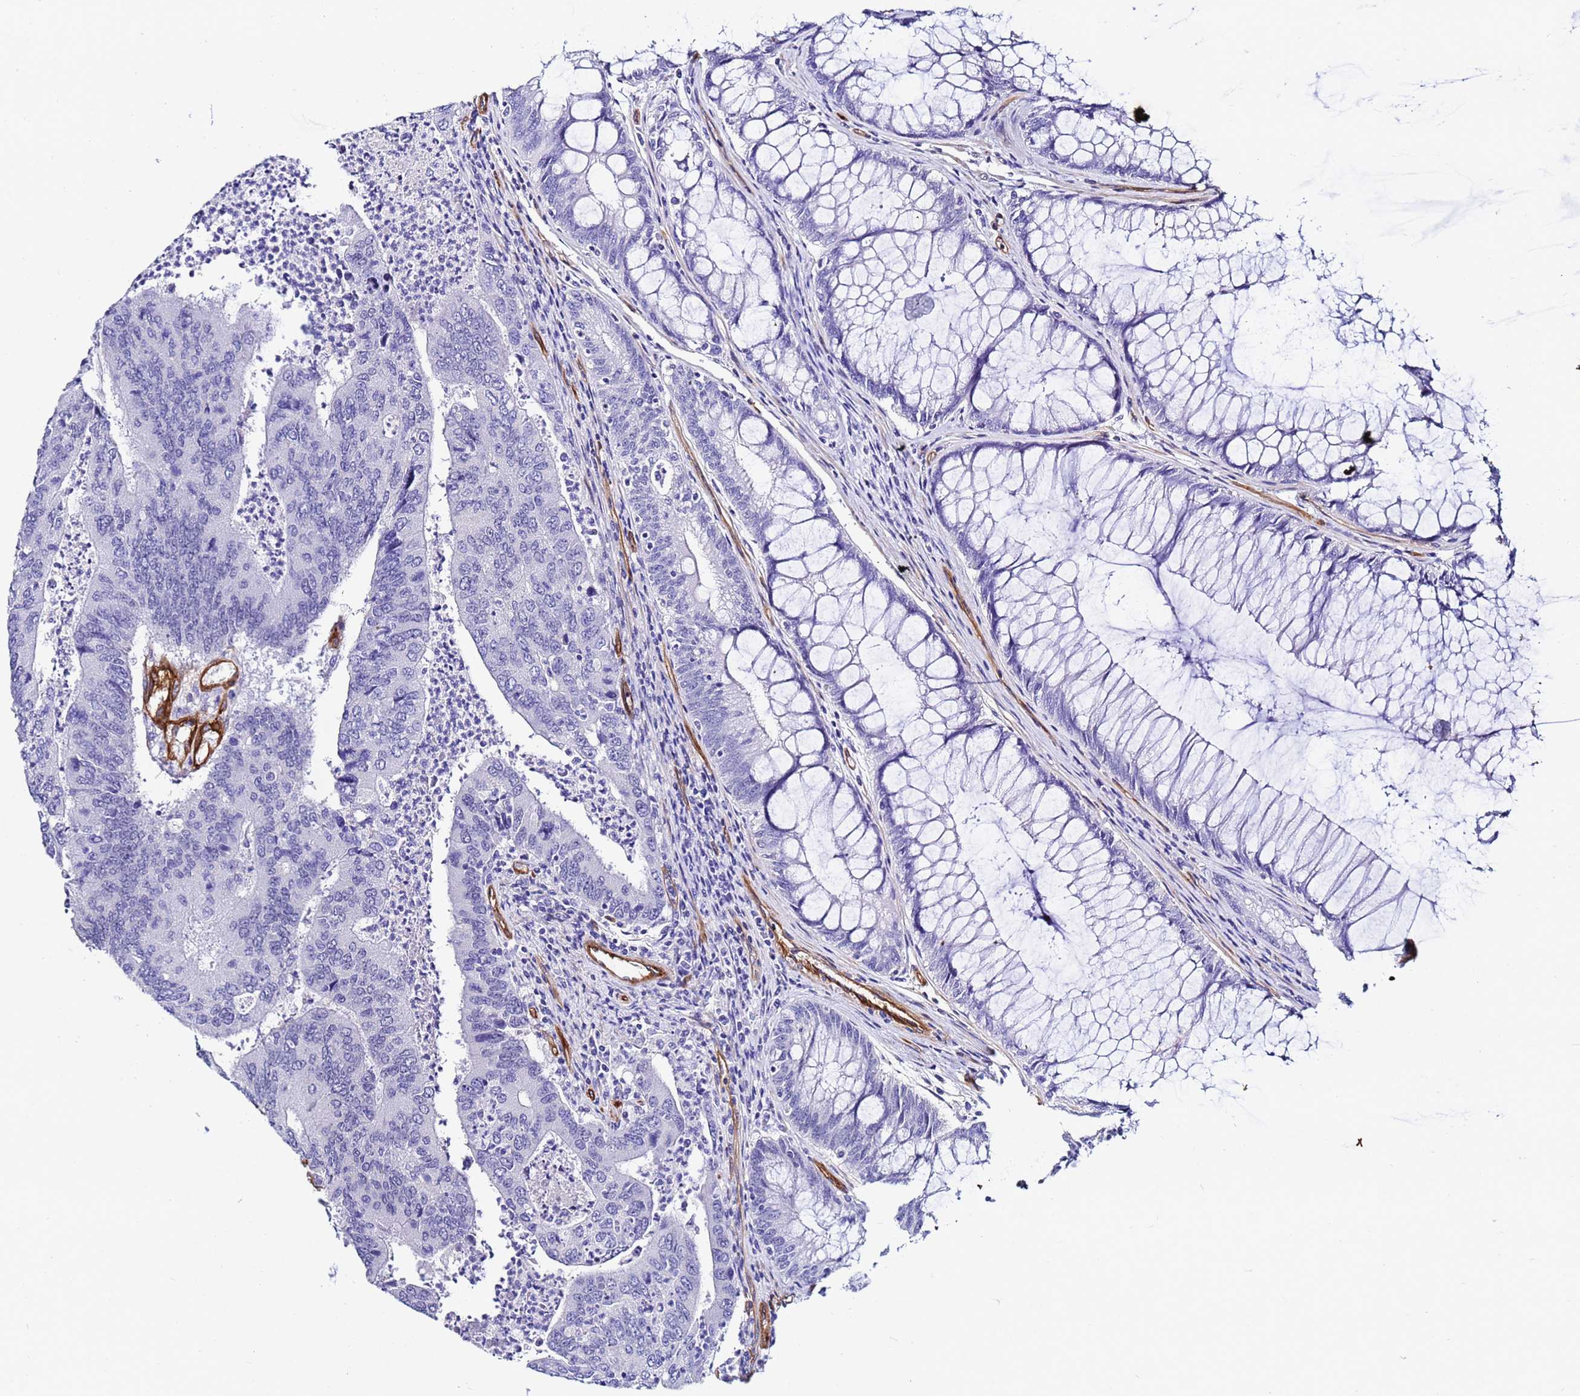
{"staining": {"intensity": "negative", "quantity": "none", "location": "none"}, "tissue": "colorectal cancer", "cell_type": "Tumor cells", "image_type": "cancer", "snomed": [{"axis": "morphology", "description": "Adenocarcinoma, NOS"}, {"axis": "topography", "description": "Colon"}], "caption": "A photomicrograph of human colorectal cancer (adenocarcinoma) is negative for staining in tumor cells.", "gene": "DEFB104A", "patient": {"sex": "female", "age": 67}}